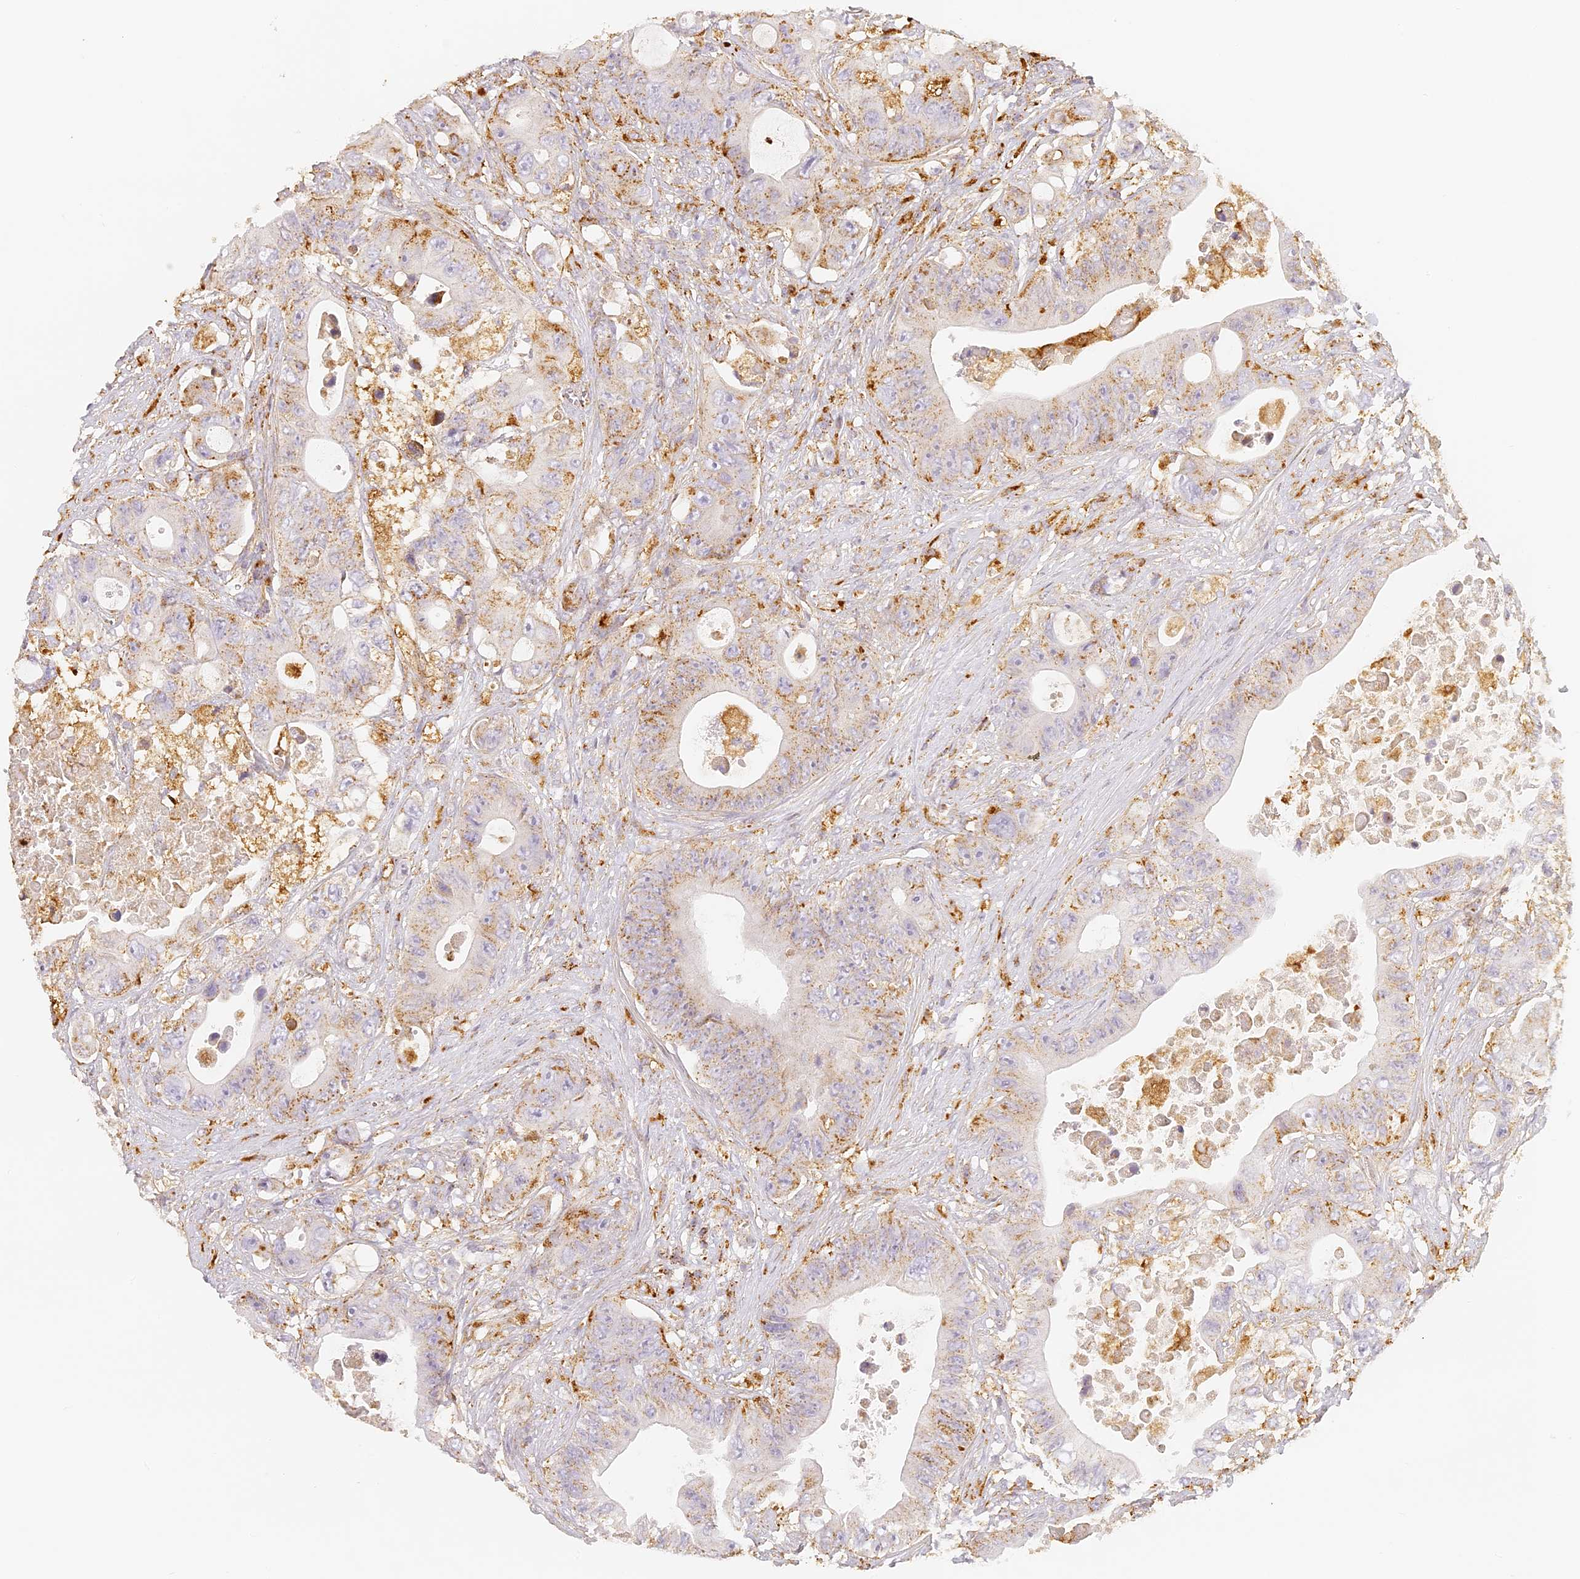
{"staining": {"intensity": "weak", "quantity": ">75%", "location": "cytoplasmic/membranous"}, "tissue": "colorectal cancer", "cell_type": "Tumor cells", "image_type": "cancer", "snomed": [{"axis": "morphology", "description": "Adenocarcinoma, NOS"}, {"axis": "topography", "description": "Colon"}], "caption": "This image displays colorectal cancer (adenocarcinoma) stained with IHC to label a protein in brown. The cytoplasmic/membranous of tumor cells show weak positivity for the protein. Nuclei are counter-stained blue.", "gene": "LAMP2", "patient": {"sex": "female", "age": 46}}